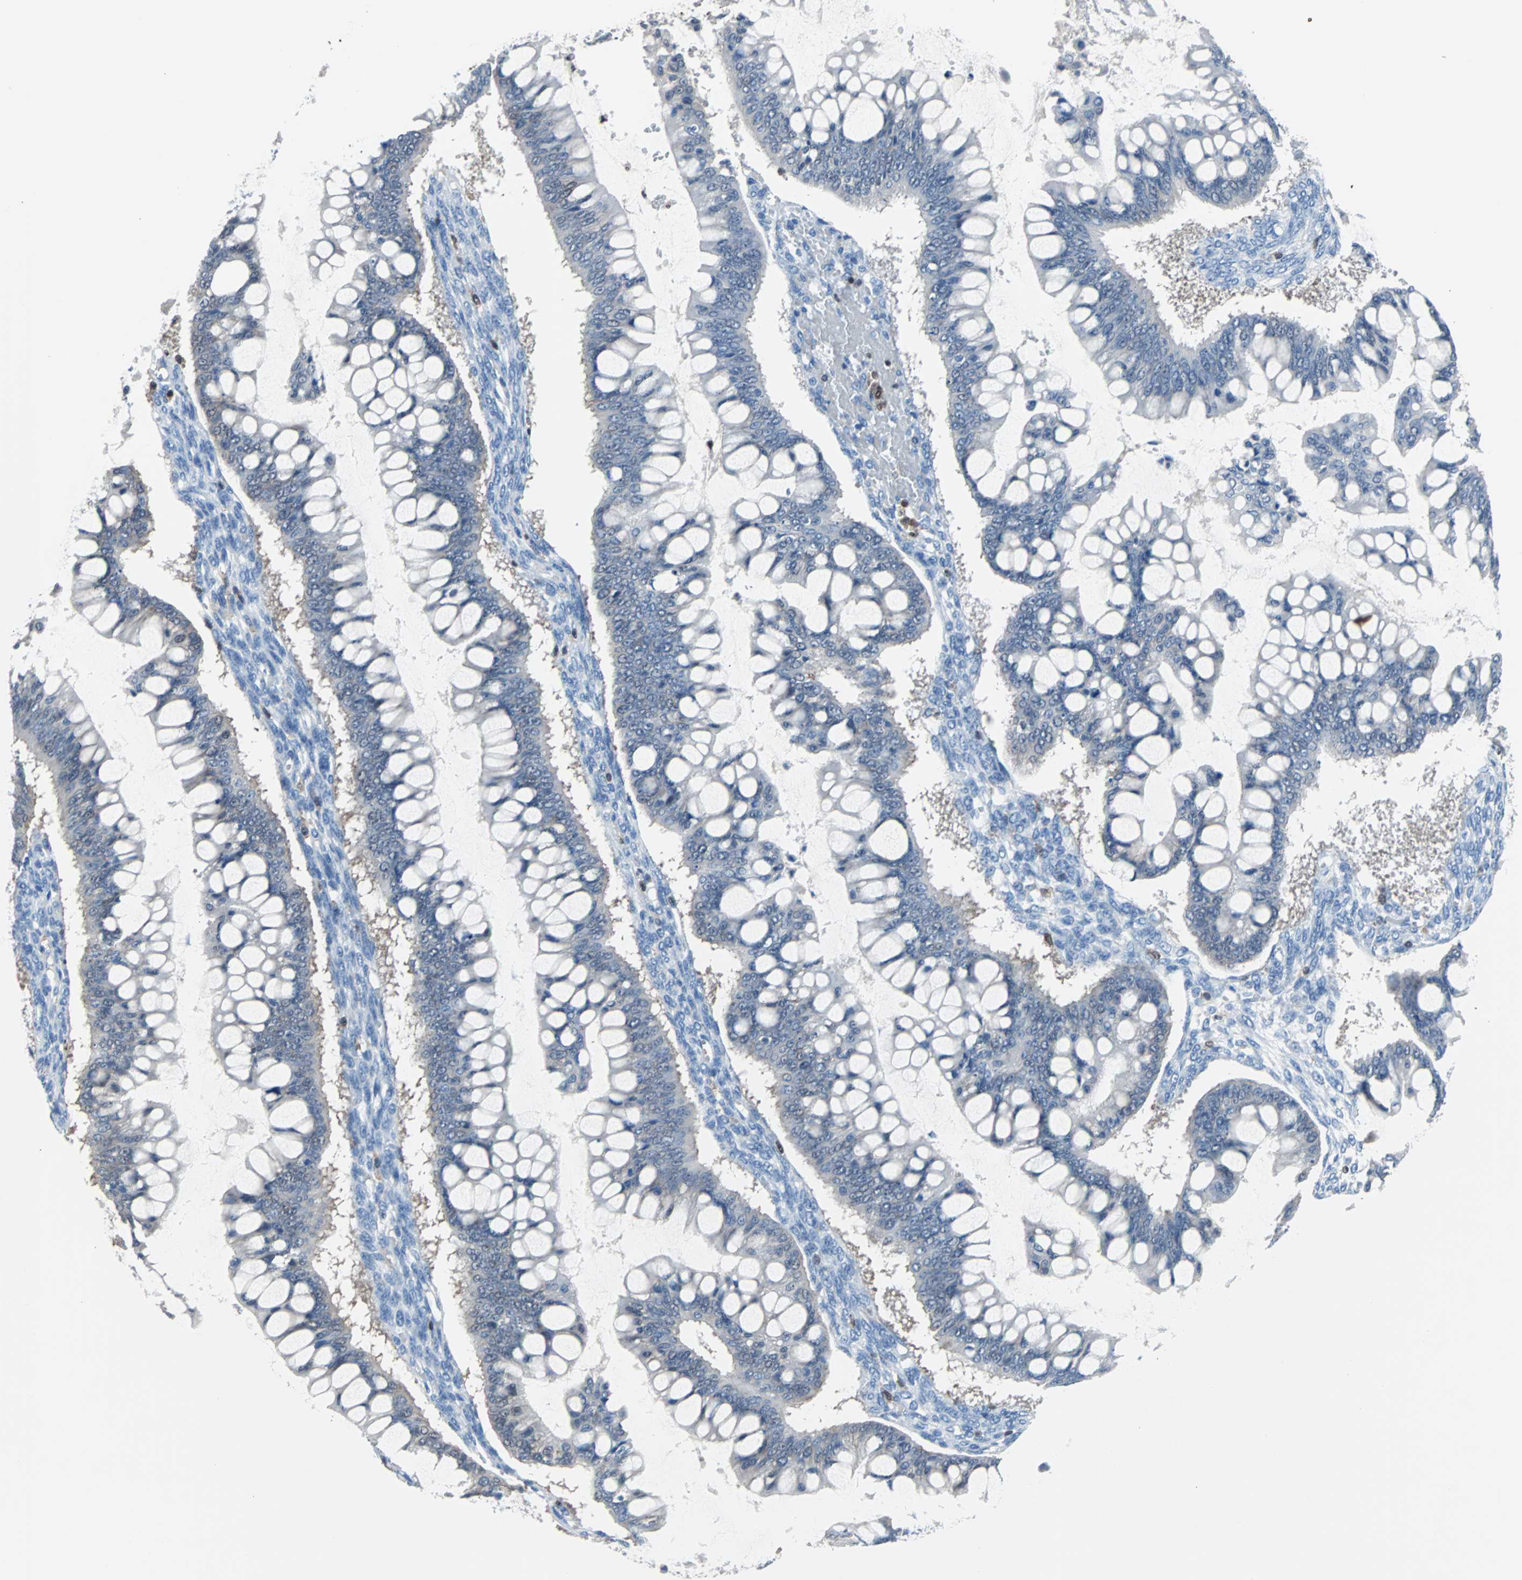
{"staining": {"intensity": "weak", "quantity": "25%-75%", "location": "cytoplasmic/membranous"}, "tissue": "ovarian cancer", "cell_type": "Tumor cells", "image_type": "cancer", "snomed": [{"axis": "morphology", "description": "Cystadenocarcinoma, mucinous, NOS"}, {"axis": "topography", "description": "Ovary"}], "caption": "Mucinous cystadenocarcinoma (ovarian) was stained to show a protein in brown. There is low levels of weak cytoplasmic/membranous staining in approximately 25%-75% of tumor cells.", "gene": "SYK", "patient": {"sex": "female", "age": 73}}